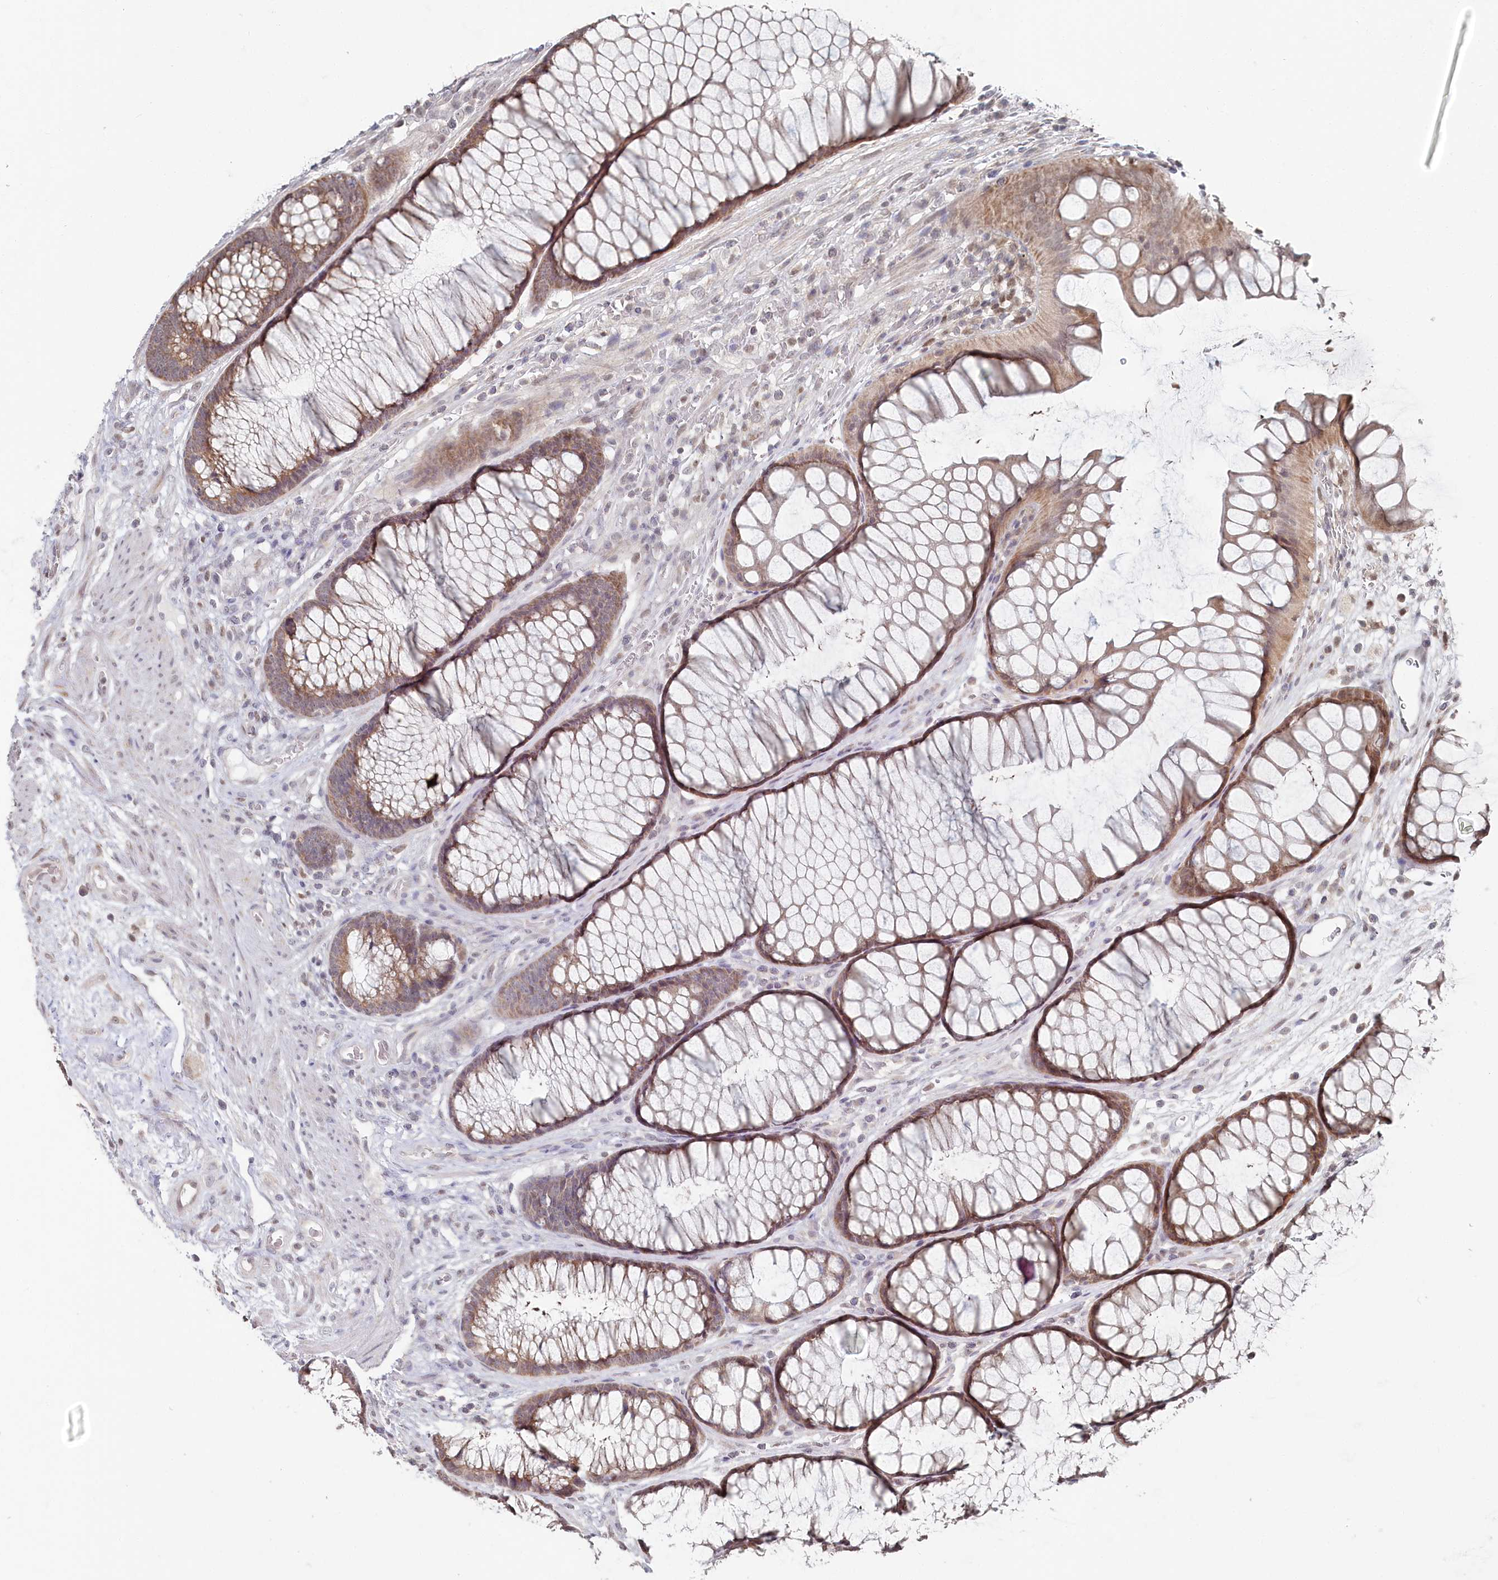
{"staining": {"intensity": "weak", "quantity": ">75%", "location": "cytoplasmic/membranous"}, "tissue": "colon", "cell_type": "Endothelial cells", "image_type": "normal", "snomed": [{"axis": "morphology", "description": "Normal tissue, NOS"}, {"axis": "topography", "description": "Colon"}], "caption": "This is a histology image of immunohistochemistry (IHC) staining of unremarkable colon, which shows weak expression in the cytoplasmic/membranous of endothelial cells.", "gene": "WAPL", "patient": {"sex": "female", "age": 82}}